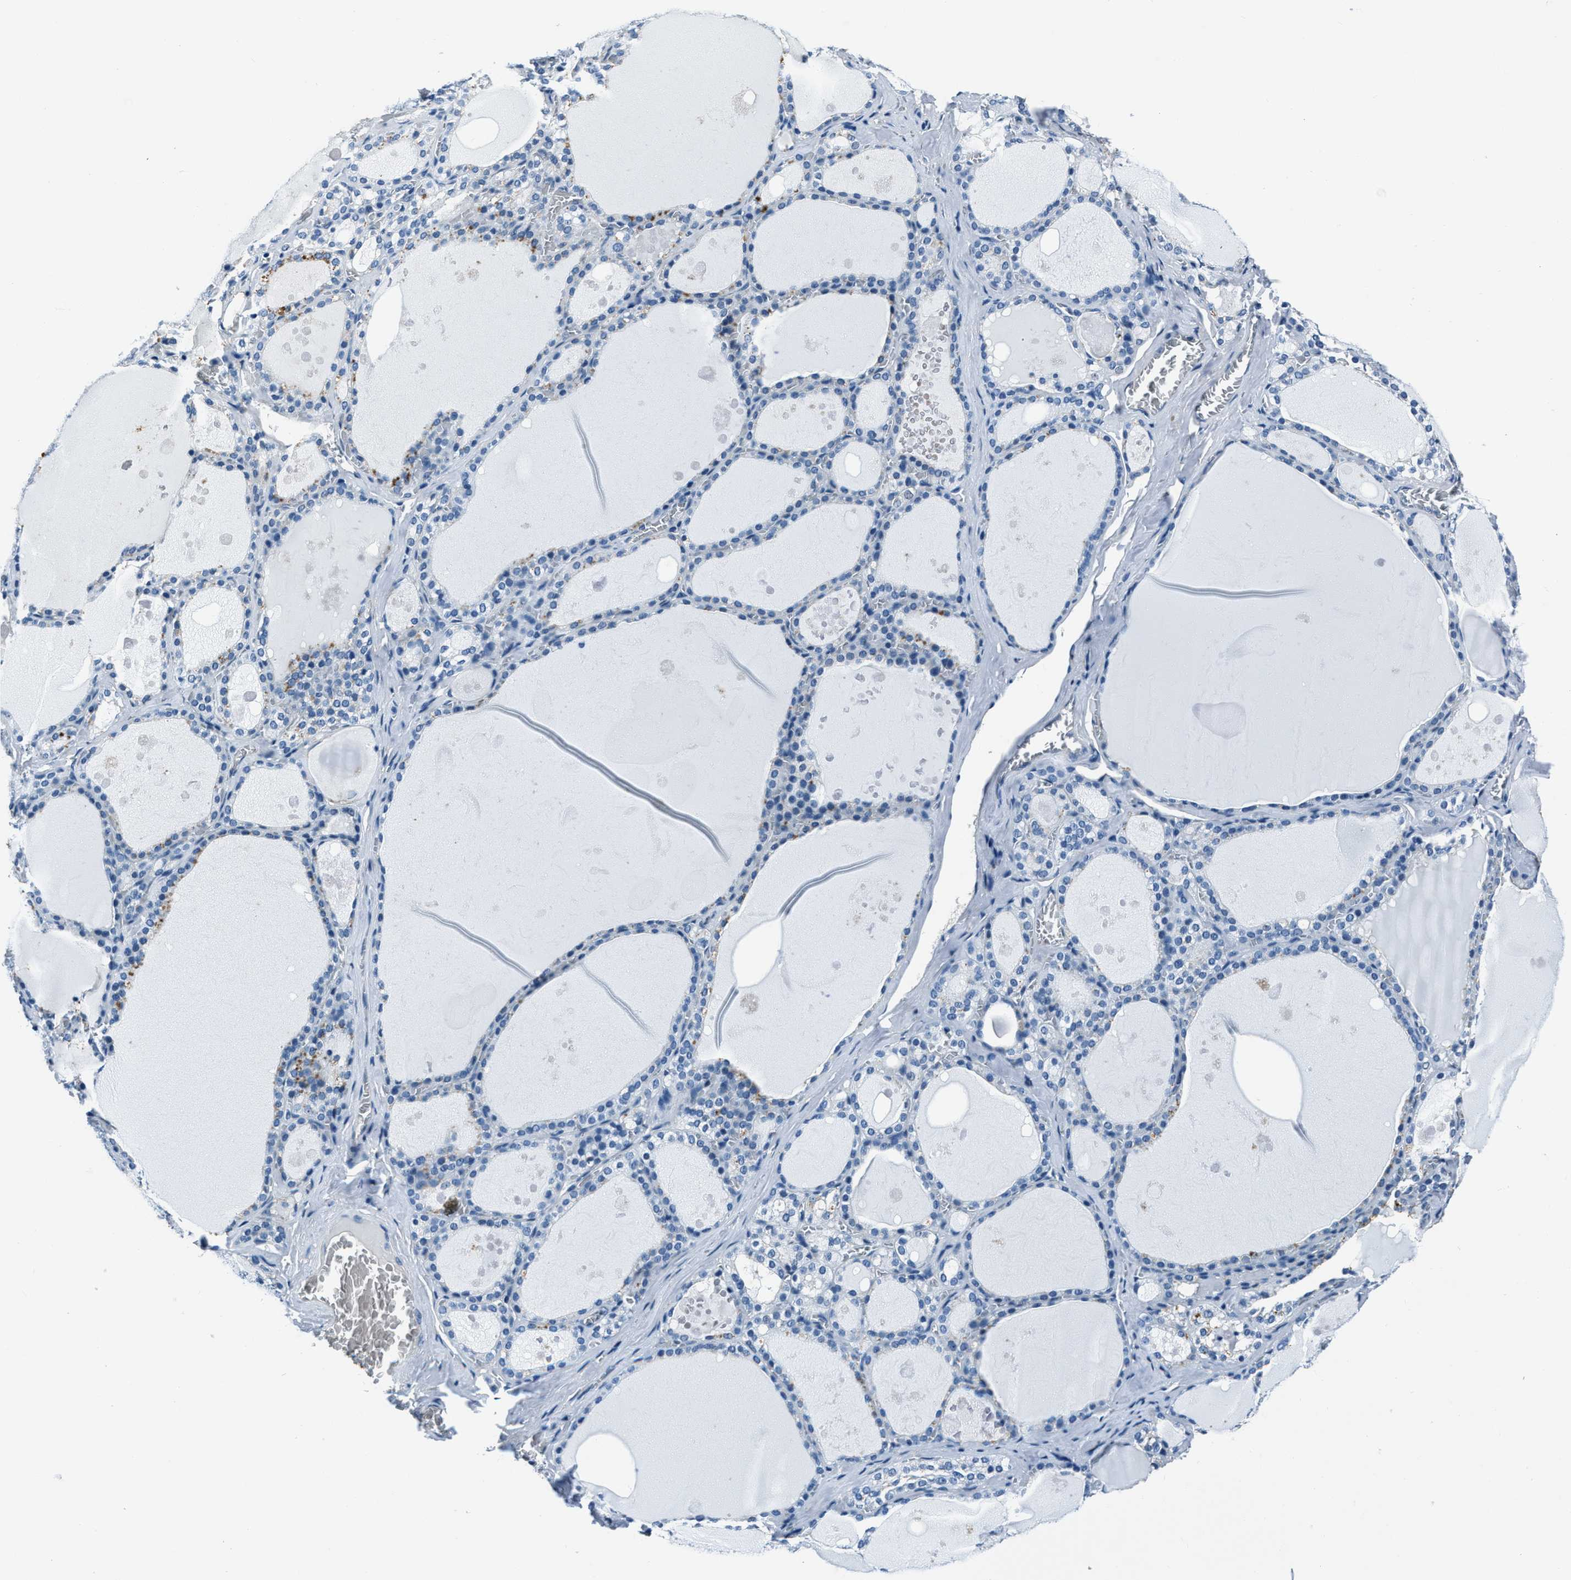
{"staining": {"intensity": "negative", "quantity": "none", "location": "none"}, "tissue": "thyroid gland", "cell_type": "Glandular cells", "image_type": "normal", "snomed": [{"axis": "morphology", "description": "Normal tissue, NOS"}, {"axis": "topography", "description": "Thyroid gland"}], "caption": "DAB (3,3'-diaminobenzidine) immunohistochemical staining of benign human thyroid gland reveals no significant staining in glandular cells.", "gene": "PTPDC1", "patient": {"sex": "male", "age": 56}}